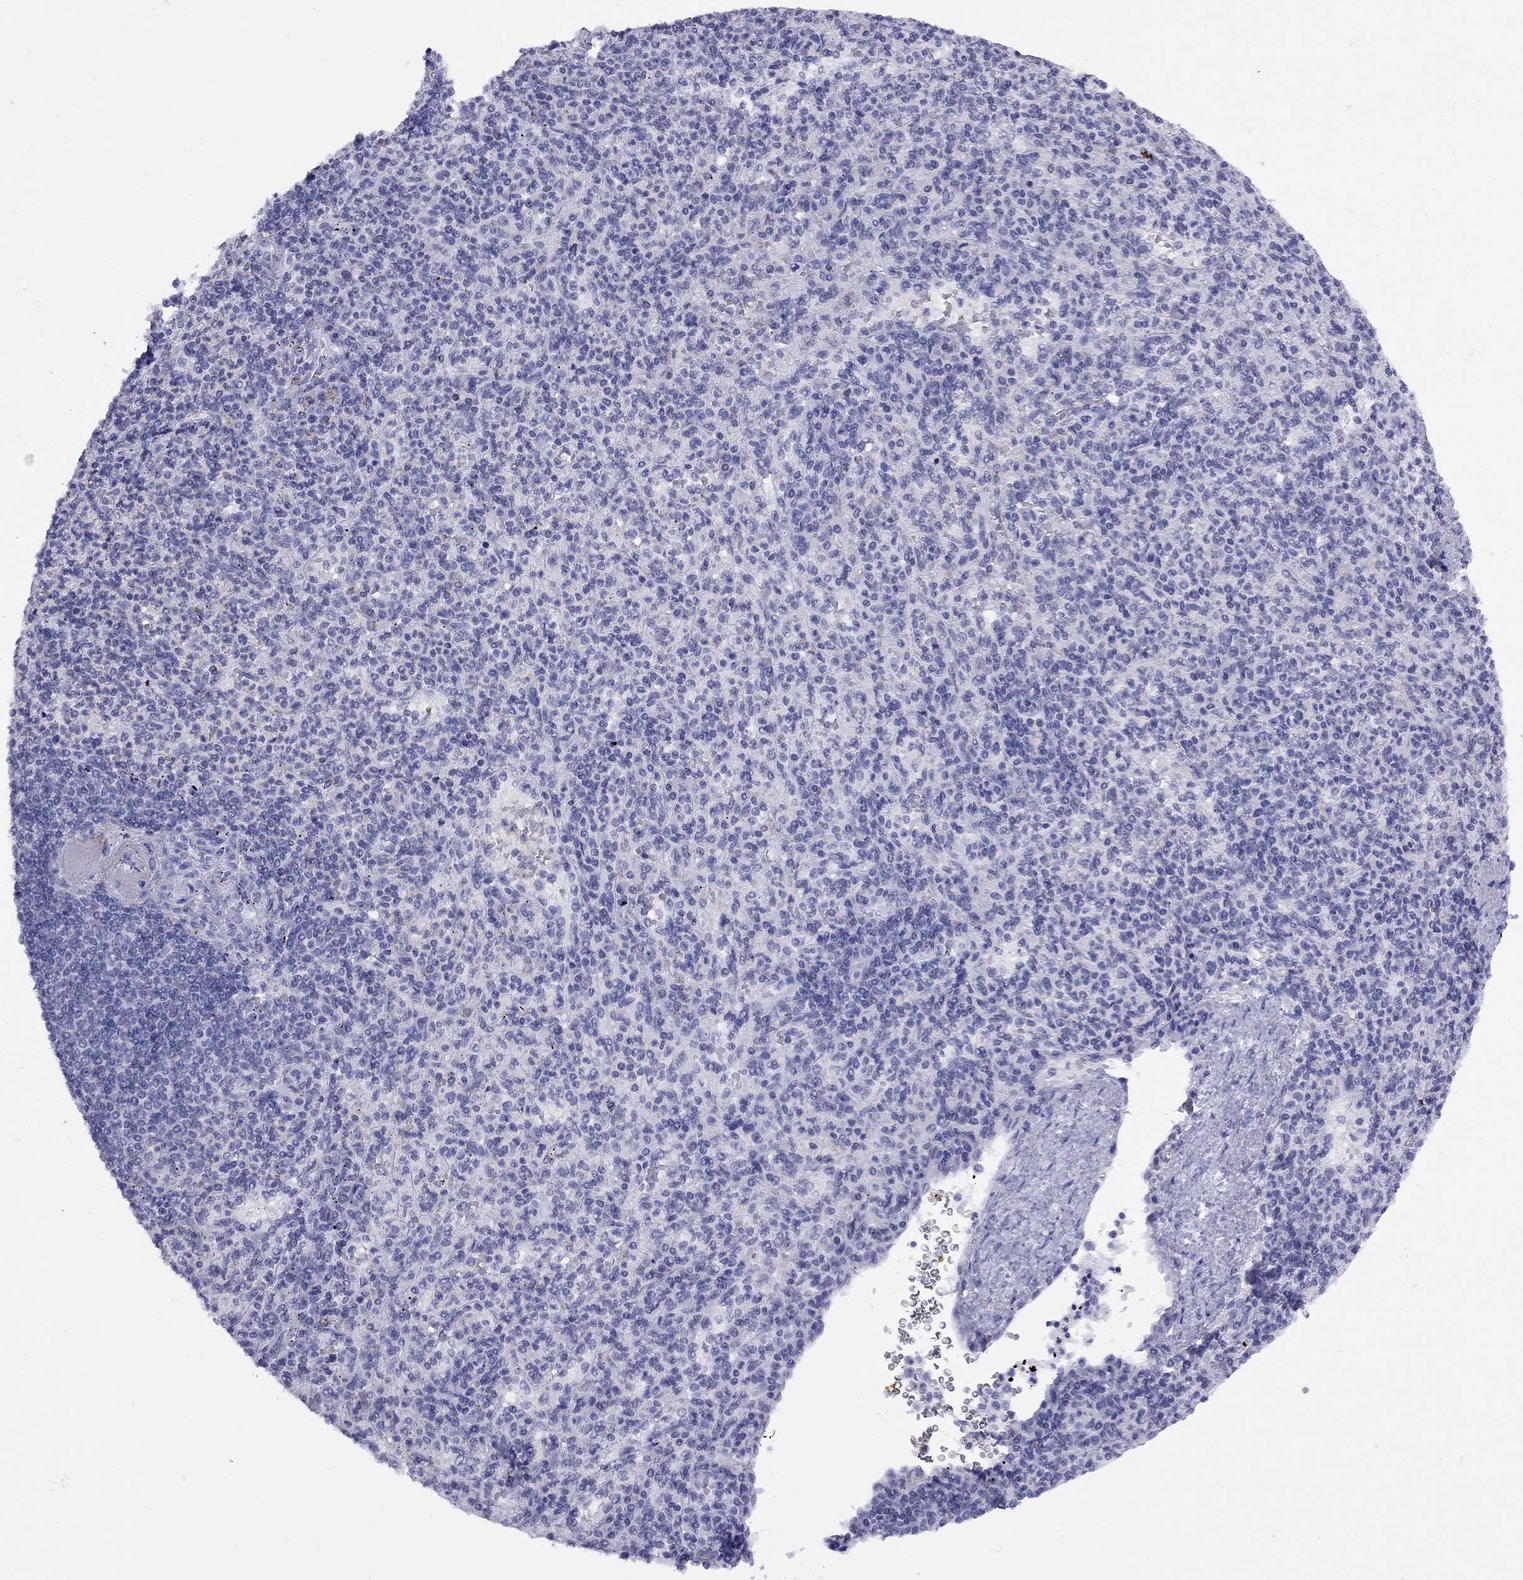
{"staining": {"intensity": "negative", "quantity": "none", "location": "none"}, "tissue": "spleen", "cell_type": "Cells in red pulp", "image_type": "normal", "snomed": [{"axis": "morphology", "description": "Normal tissue, NOS"}, {"axis": "topography", "description": "Spleen"}], "caption": "This histopathology image is of normal spleen stained with immunohistochemistry (IHC) to label a protein in brown with the nuclei are counter-stained blue. There is no expression in cells in red pulp. (DAB (3,3'-diaminobenzidine) immunohistochemistry, high magnification).", "gene": "LYAR", "patient": {"sex": "female", "age": 74}}